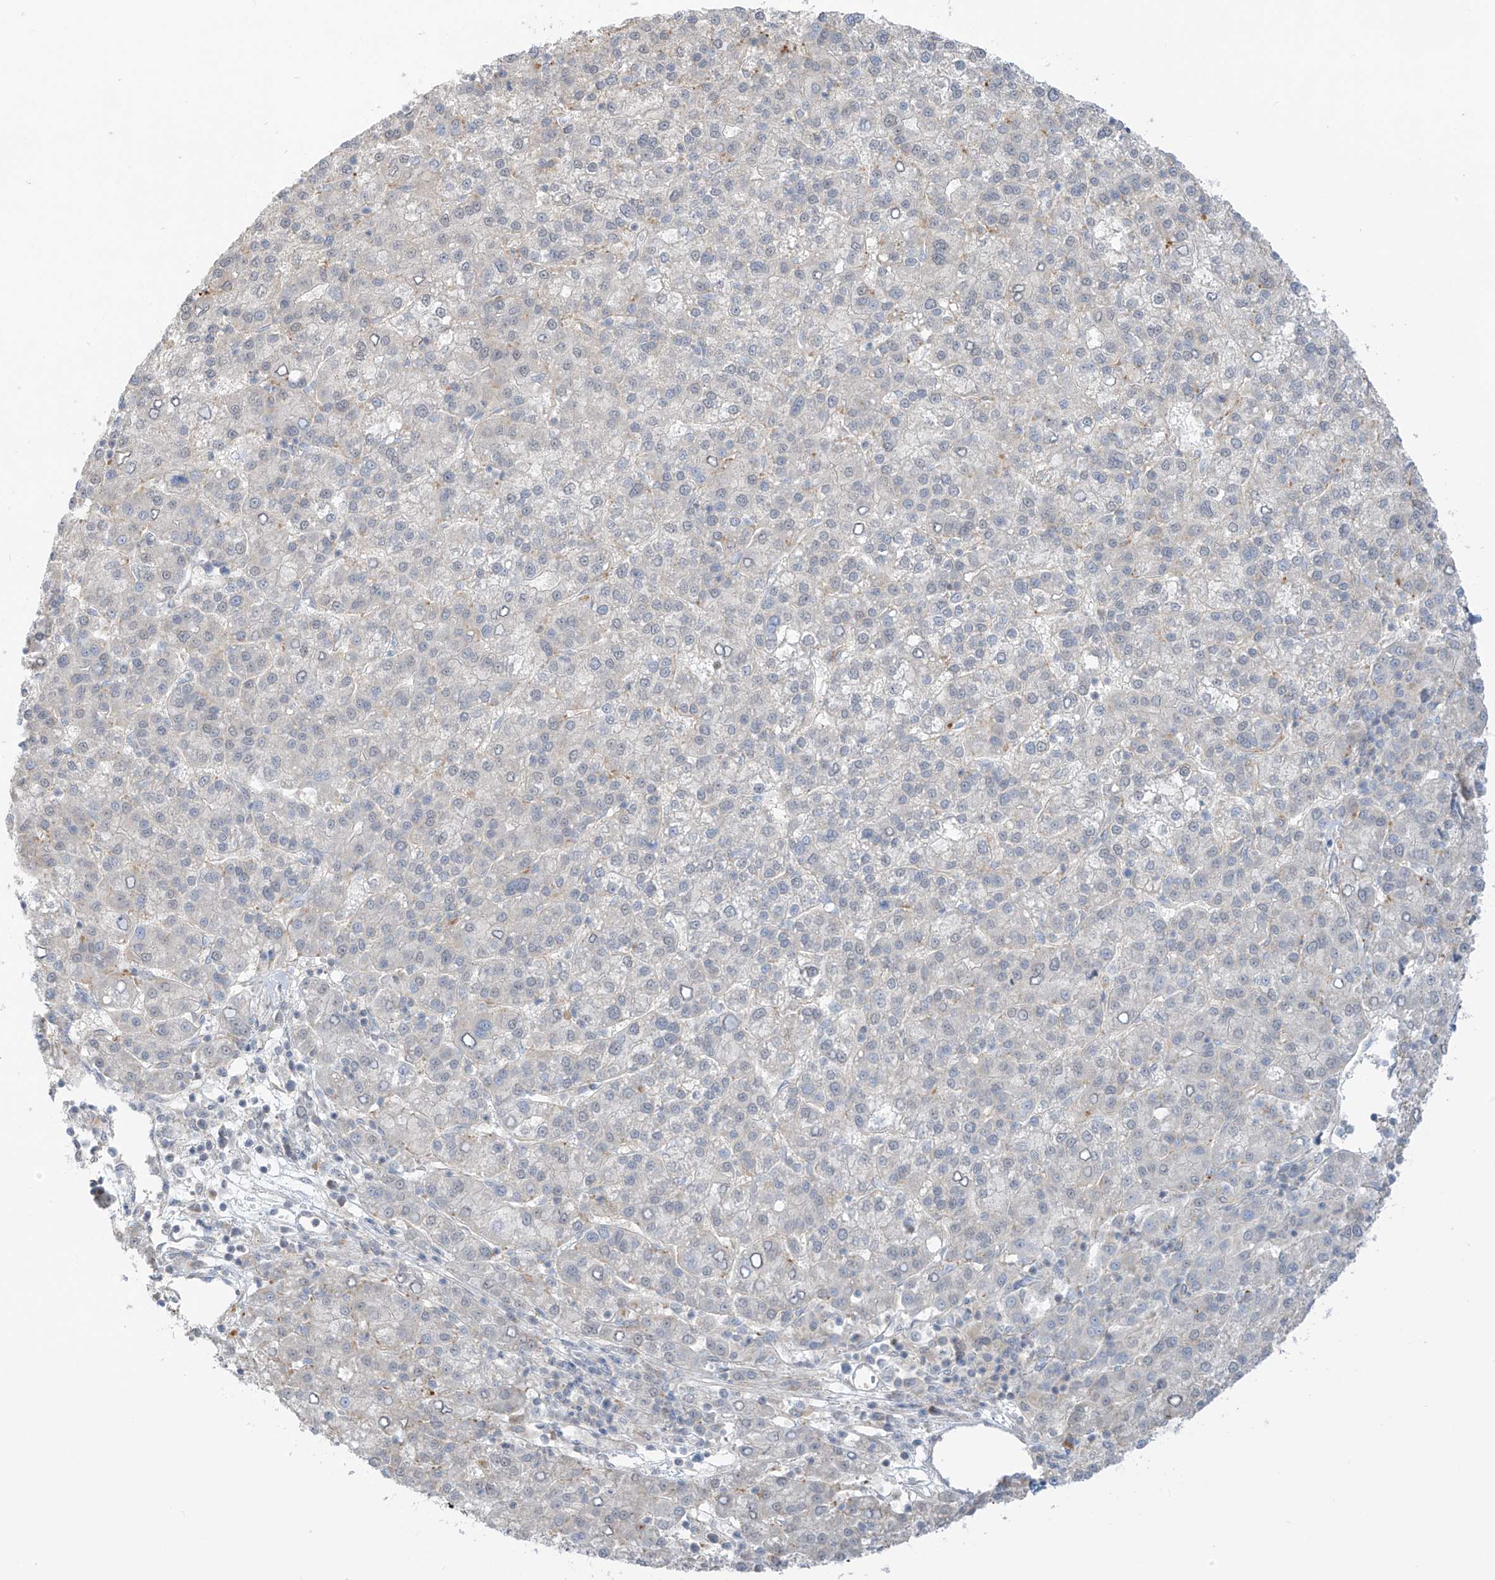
{"staining": {"intensity": "negative", "quantity": "none", "location": "none"}, "tissue": "liver cancer", "cell_type": "Tumor cells", "image_type": "cancer", "snomed": [{"axis": "morphology", "description": "Carcinoma, Hepatocellular, NOS"}, {"axis": "topography", "description": "Liver"}], "caption": "A histopathology image of human liver cancer is negative for staining in tumor cells. (DAB IHC visualized using brightfield microscopy, high magnification).", "gene": "HS6ST2", "patient": {"sex": "female", "age": 58}}